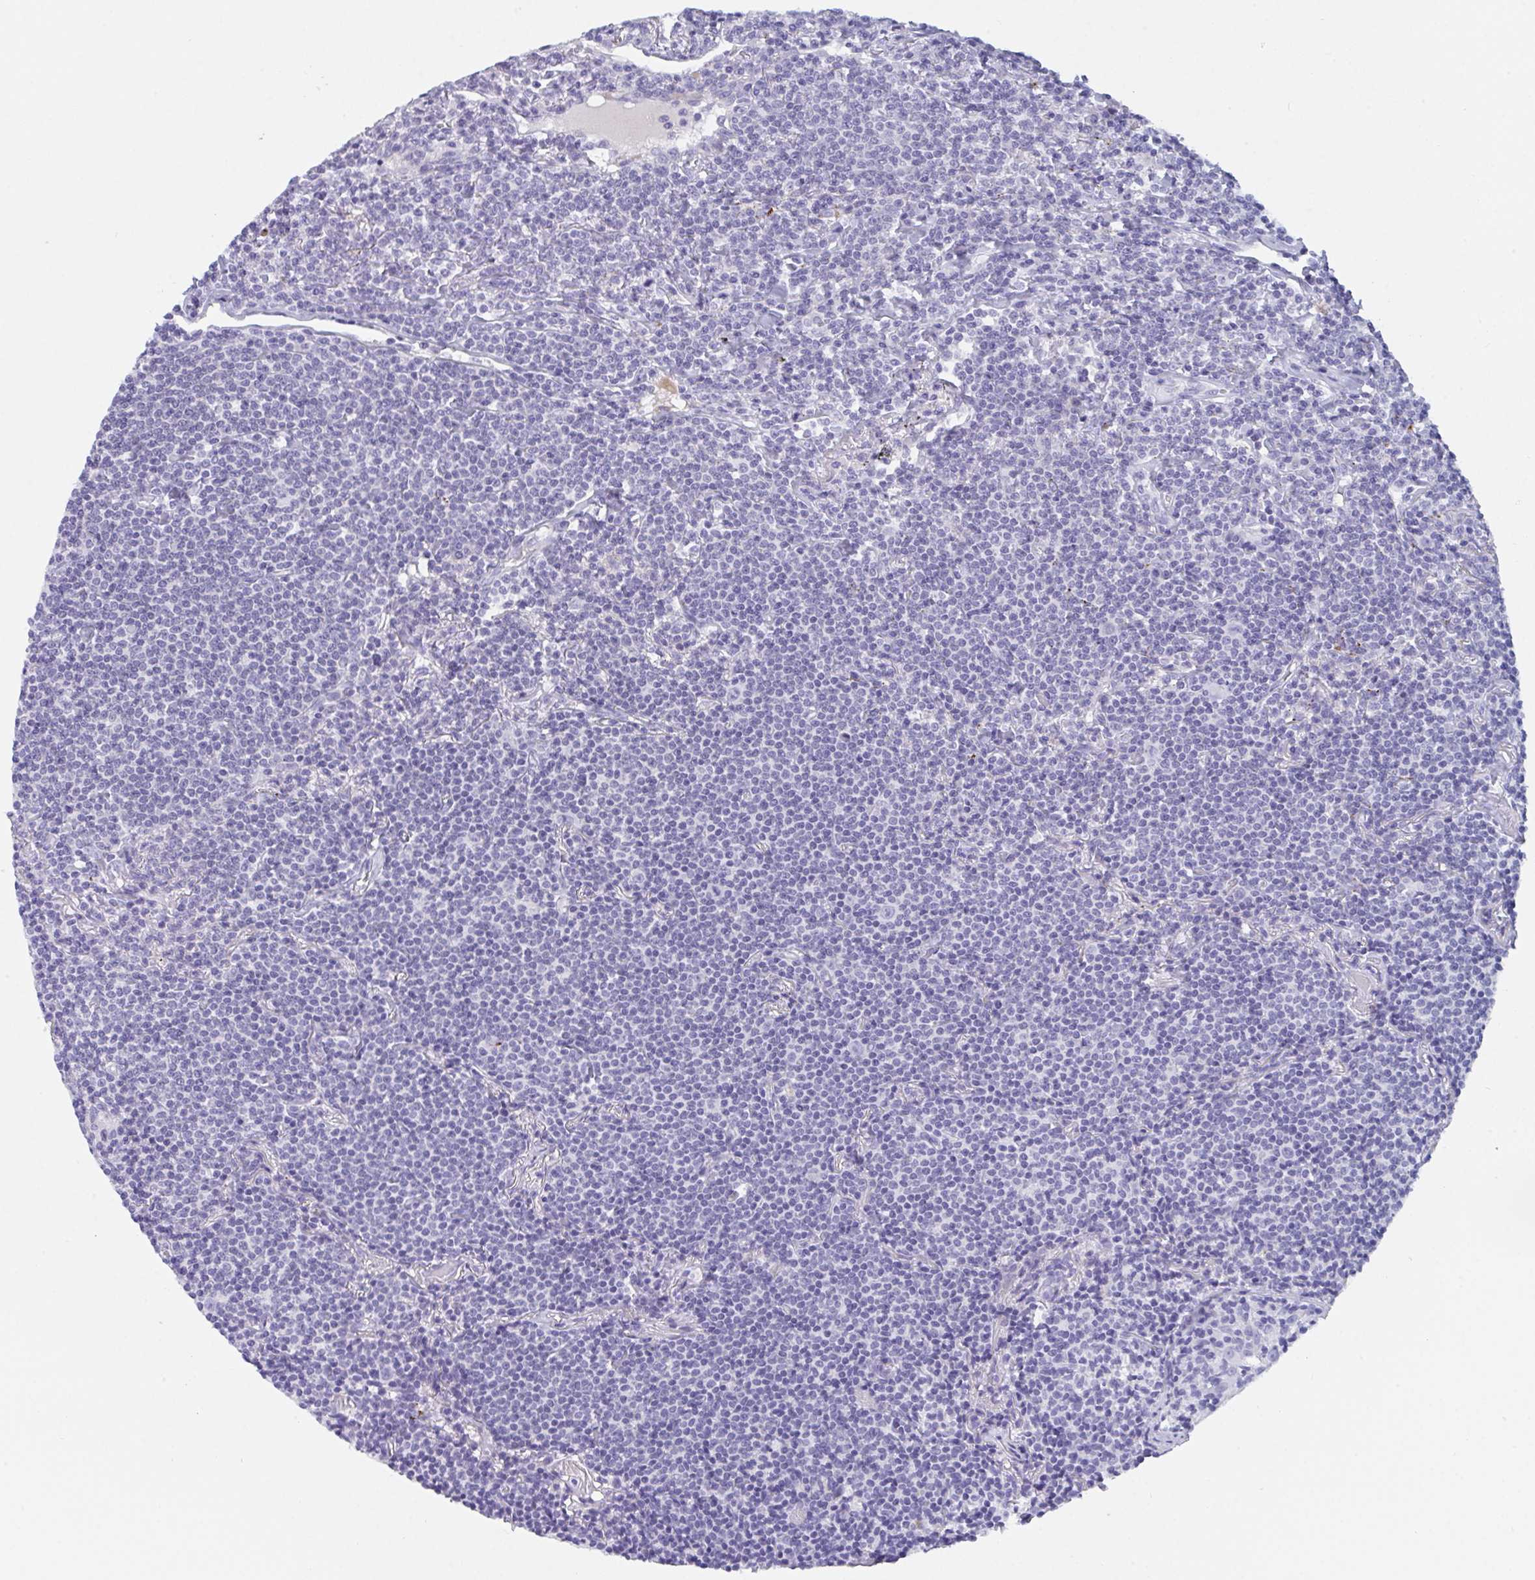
{"staining": {"intensity": "negative", "quantity": "none", "location": "none"}, "tissue": "lymphoma", "cell_type": "Tumor cells", "image_type": "cancer", "snomed": [{"axis": "morphology", "description": "Malignant lymphoma, non-Hodgkin's type, Low grade"}, {"axis": "topography", "description": "Lung"}], "caption": "This is an immunohistochemistry (IHC) photomicrograph of human malignant lymphoma, non-Hodgkin's type (low-grade). There is no positivity in tumor cells.", "gene": "OXLD1", "patient": {"sex": "female", "age": 71}}